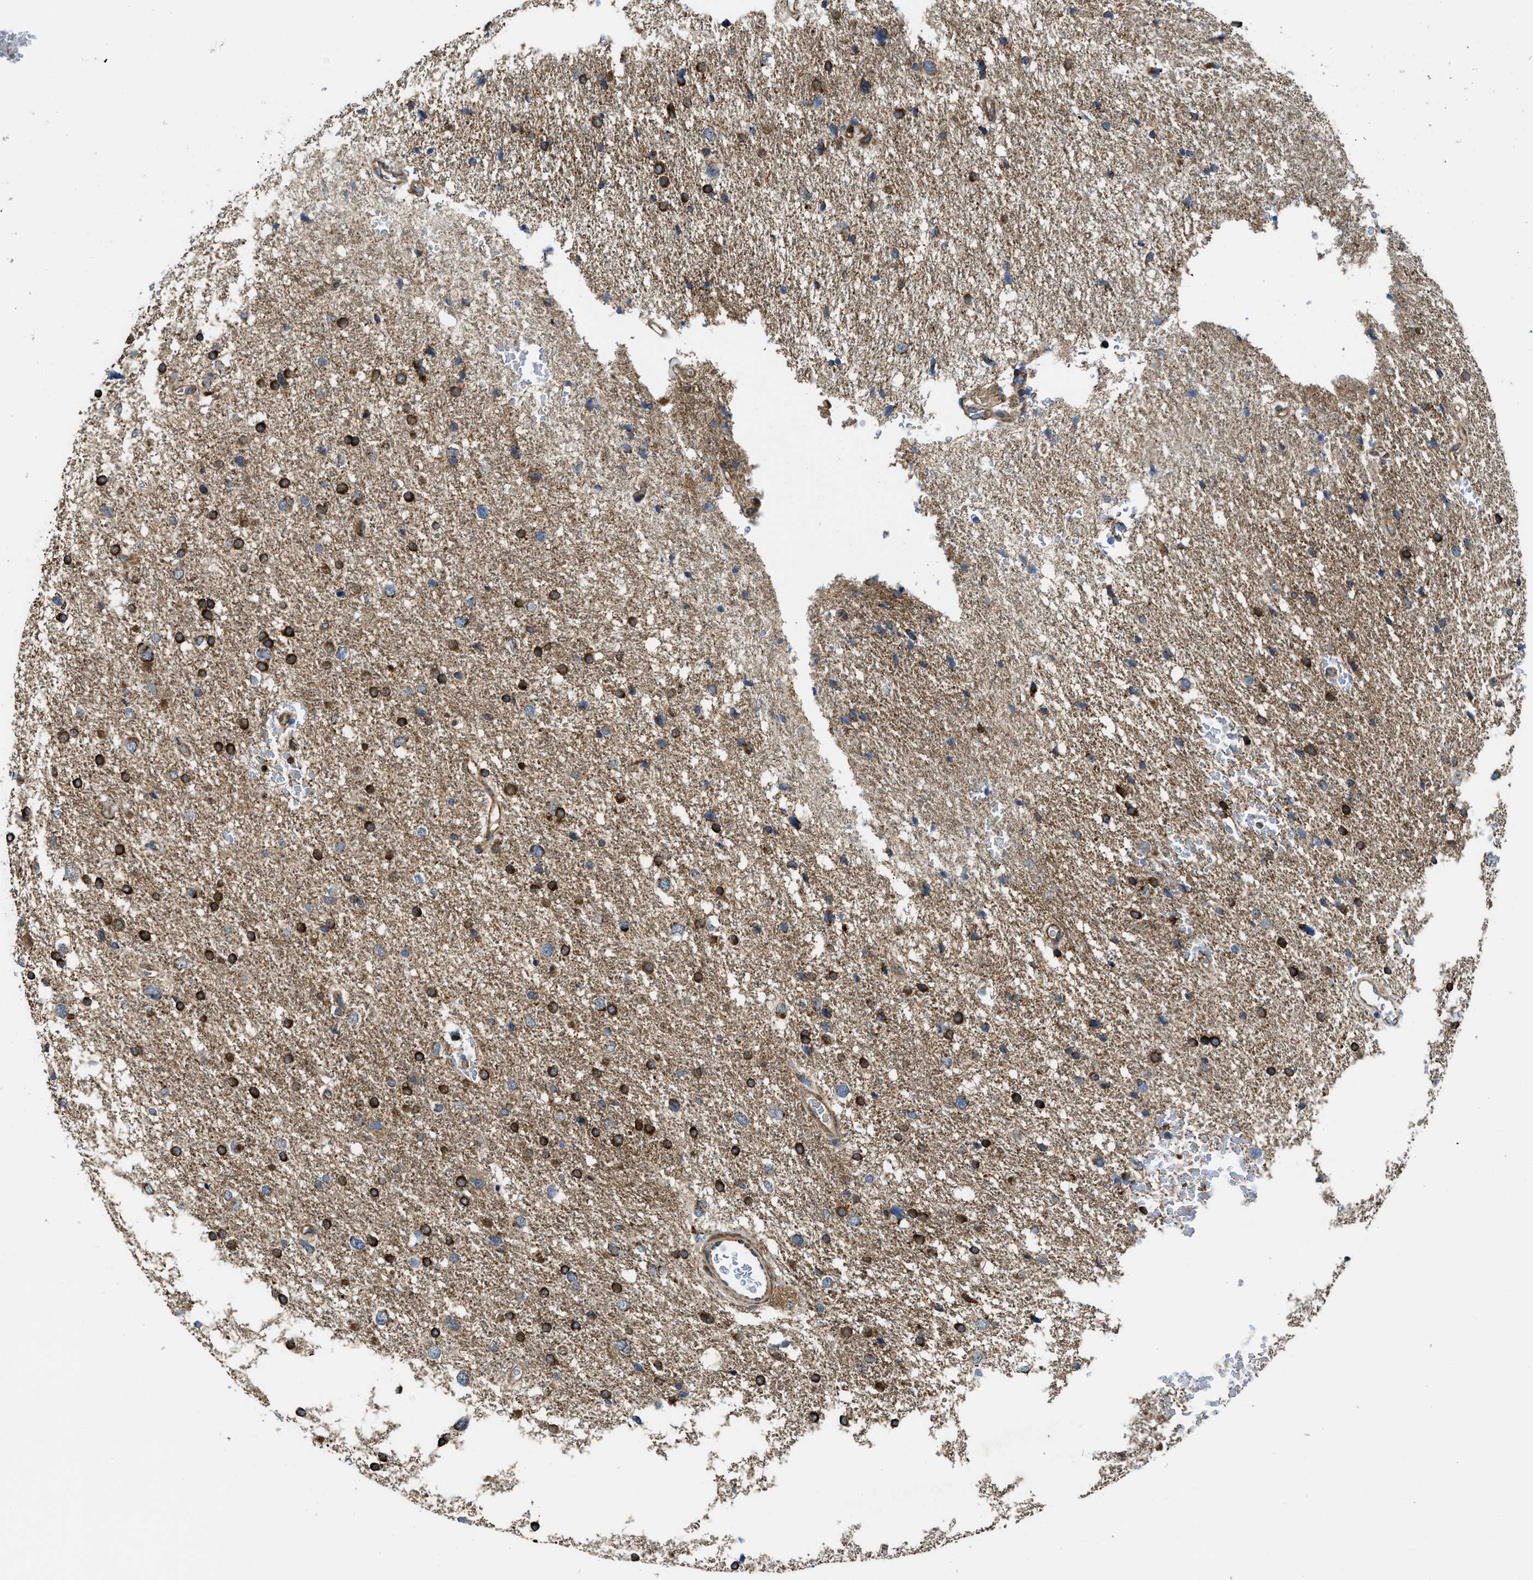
{"staining": {"intensity": "strong", "quantity": ">75%", "location": "cytoplasmic/membranous"}, "tissue": "glioma", "cell_type": "Tumor cells", "image_type": "cancer", "snomed": [{"axis": "morphology", "description": "Glioma, malignant, Low grade"}, {"axis": "topography", "description": "Brain"}], "caption": "Immunohistochemistry (IHC) micrograph of neoplastic tissue: glioma stained using IHC reveals high levels of strong protein expression localized specifically in the cytoplasmic/membranous of tumor cells, appearing as a cytoplasmic/membranous brown color.", "gene": "STK33", "patient": {"sex": "female", "age": 37}}